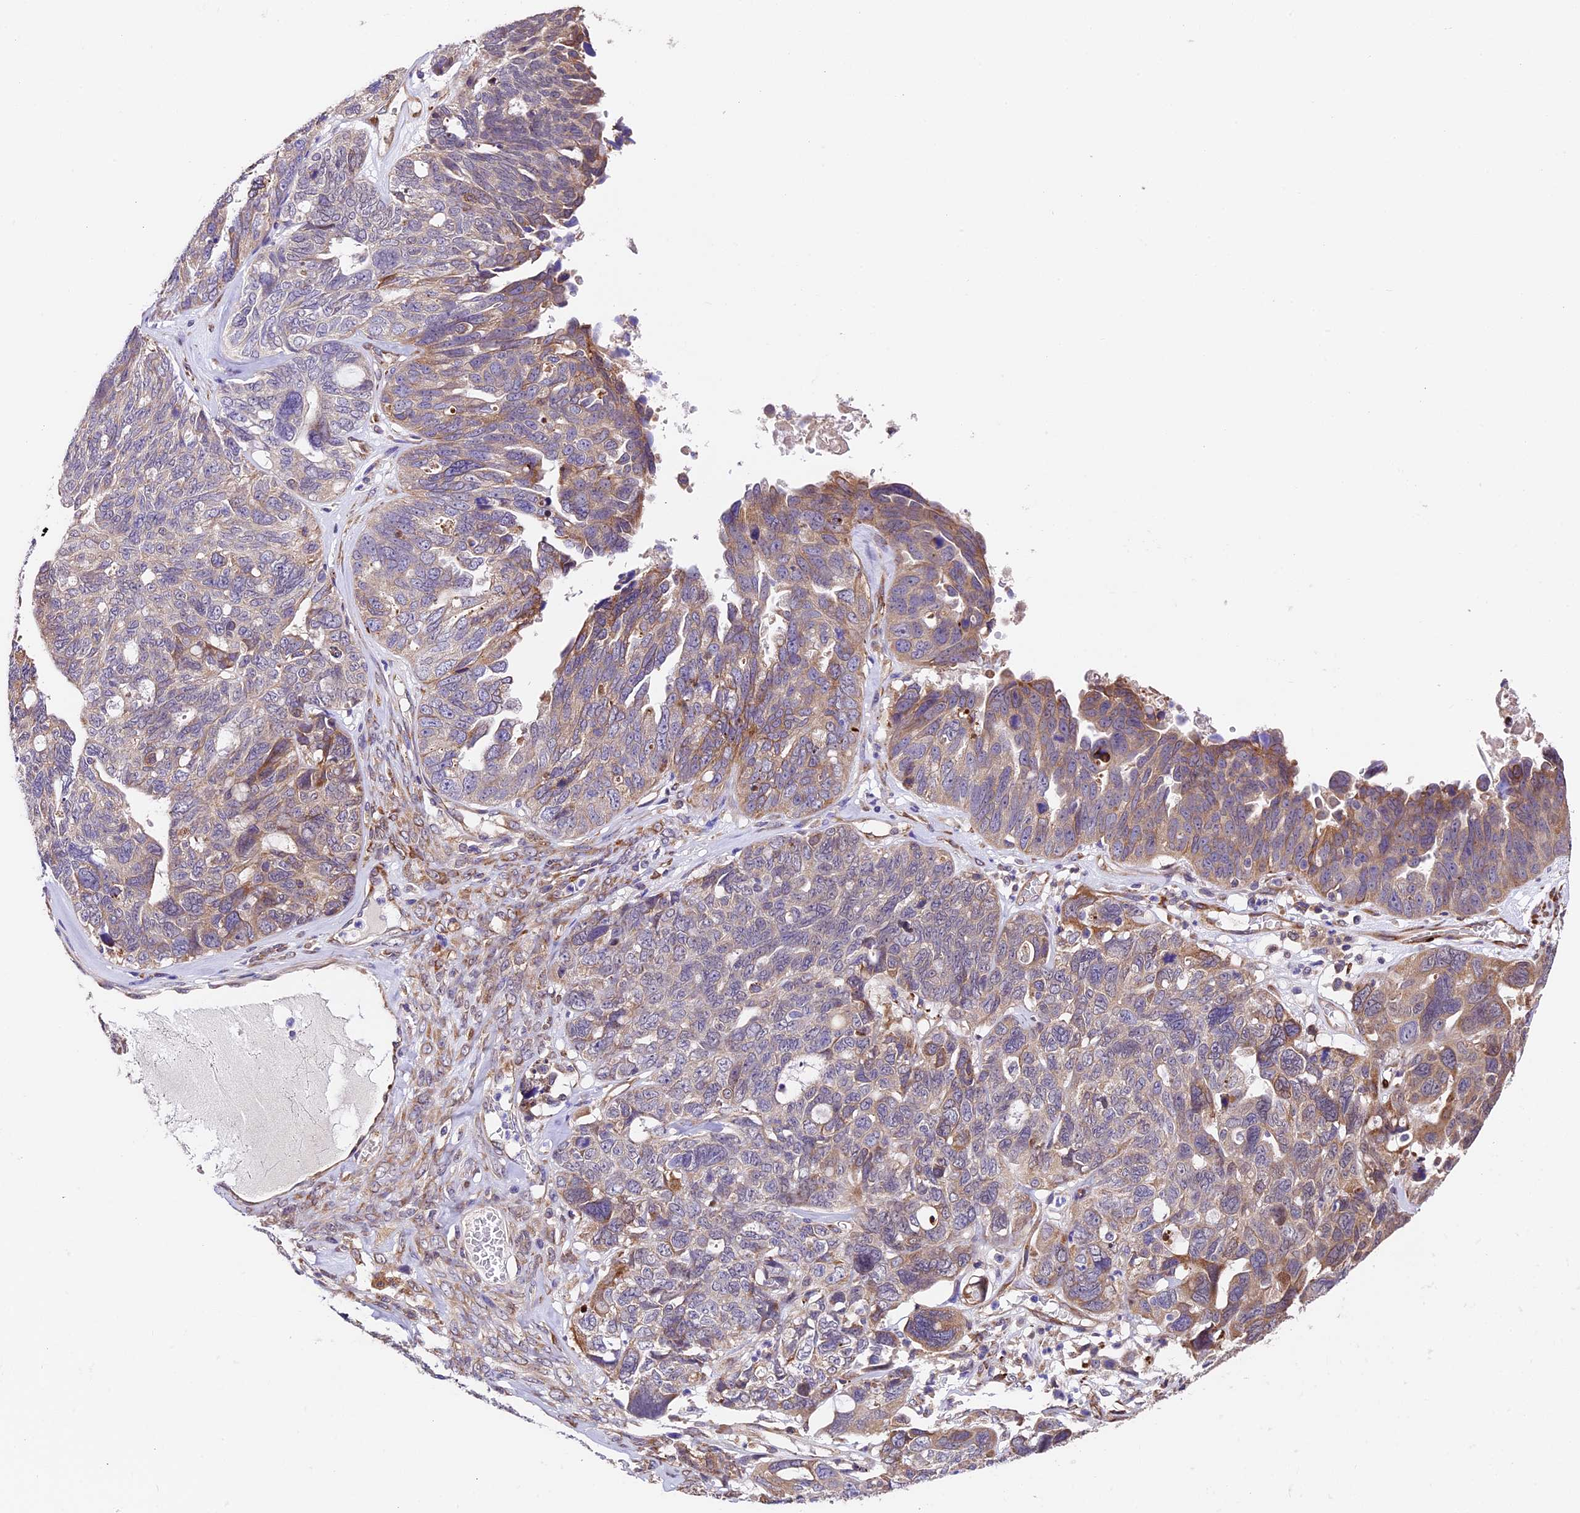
{"staining": {"intensity": "moderate", "quantity": "<25%", "location": "cytoplasmic/membranous"}, "tissue": "ovarian cancer", "cell_type": "Tumor cells", "image_type": "cancer", "snomed": [{"axis": "morphology", "description": "Cystadenocarcinoma, serous, NOS"}, {"axis": "topography", "description": "Ovary"}], "caption": "This is a photomicrograph of IHC staining of ovarian serous cystadenocarcinoma, which shows moderate positivity in the cytoplasmic/membranous of tumor cells.", "gene": "LSM7", "patient": {"sex": "female", "age": 79}}